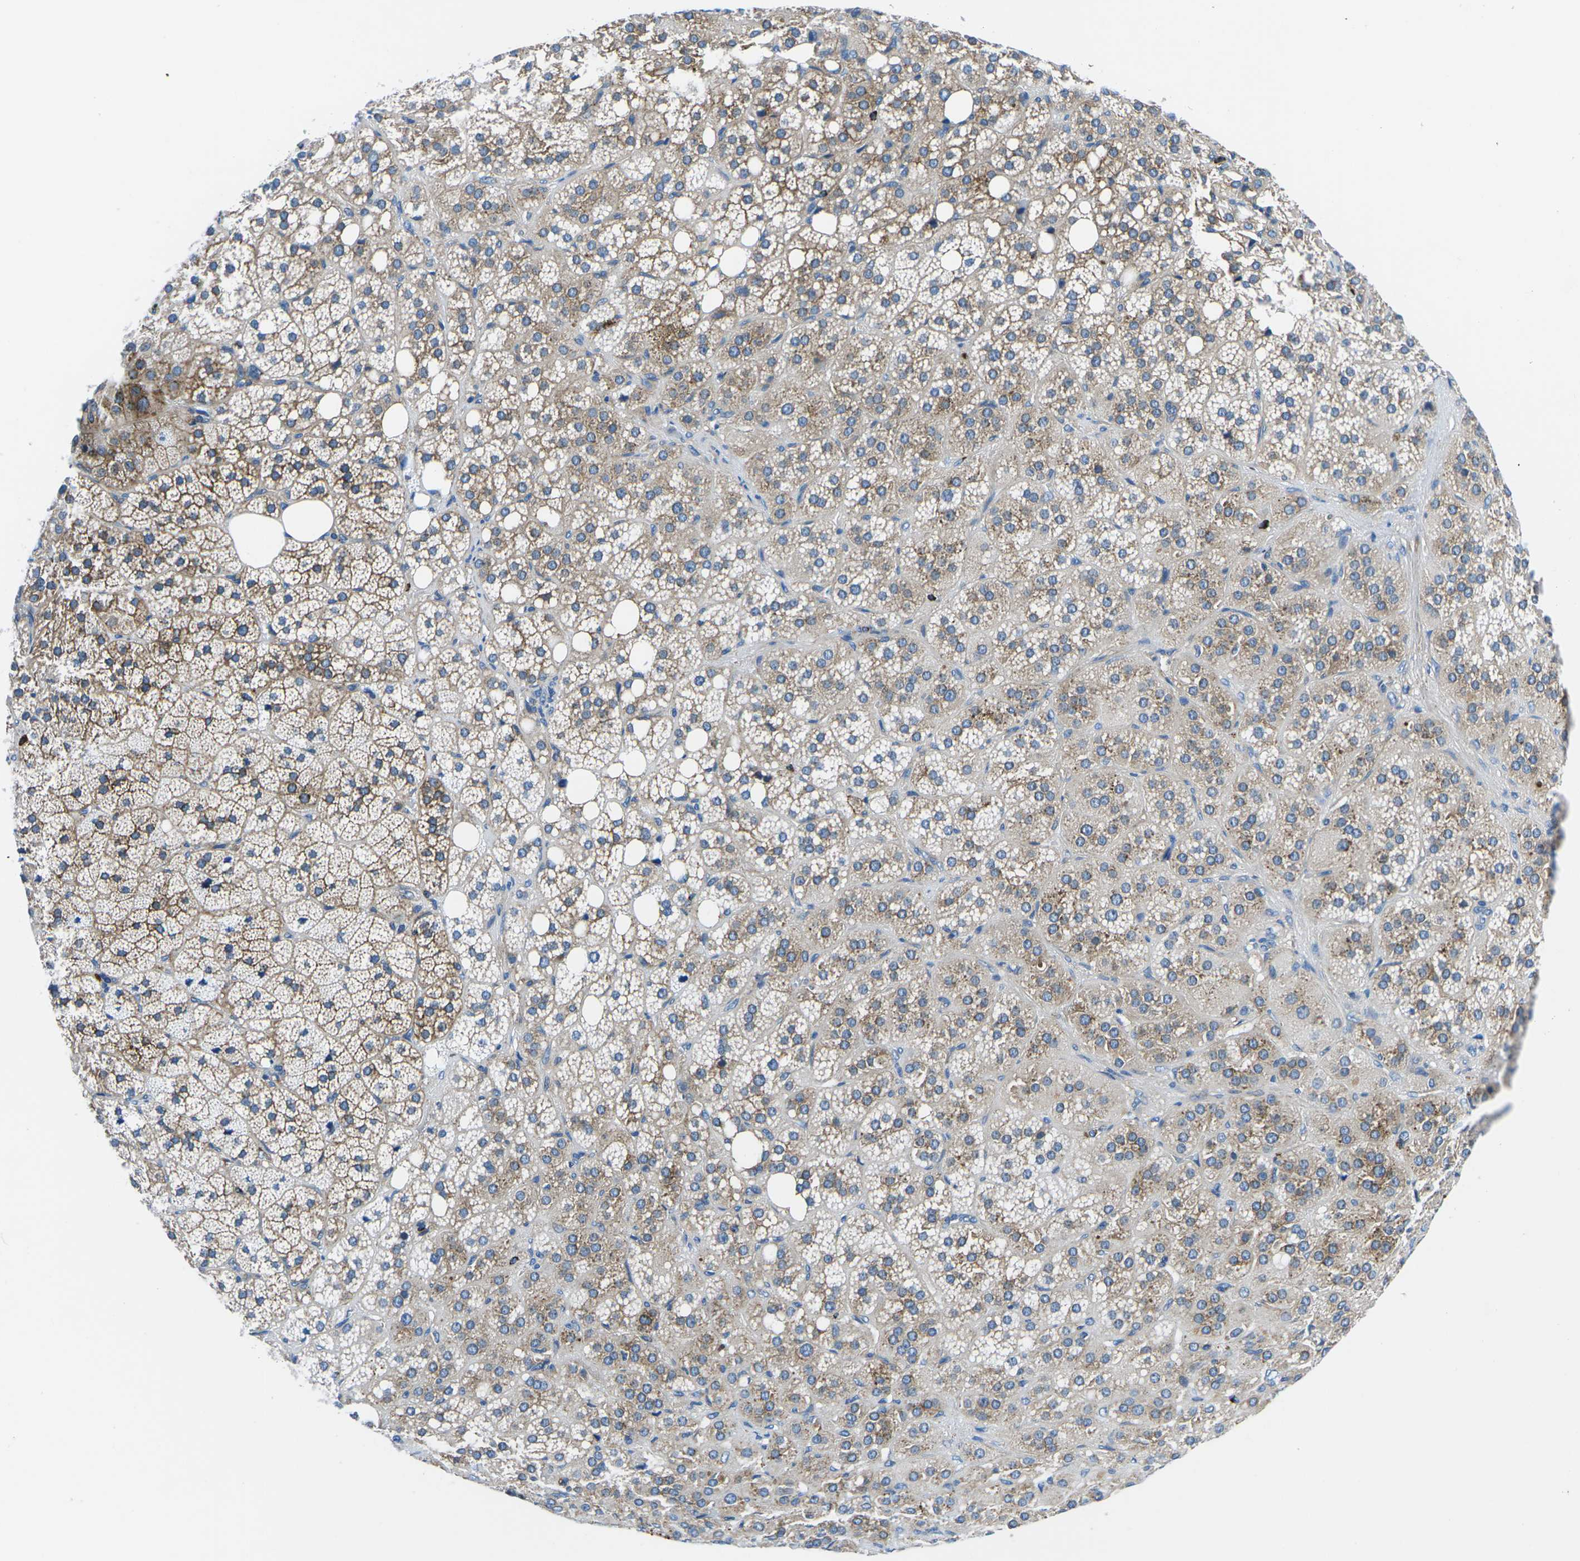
{"staining": {"intensity": "moderate", "quantity": ">75%", "location": "cytoplasmic/membranous"}, "tissue": "adrenal gland", "cell_type": "Glandular cells", "image_type": "normal", "snomed": [{"axis": "morphology", "description": "Normal tissue, NOS"}, {"axis": "topography", "description": "Adrenal gland"}], "caption": "Immunohistochemistry (DAB (3,3'-diaminobenzidine)) staining of normal adrenal gland exhibits moderate cytoplasmic/membranous protein expression in about >75% of glandular cells.", "gene": "MC4R", "patient": {"sex": "female", "age": 59}}